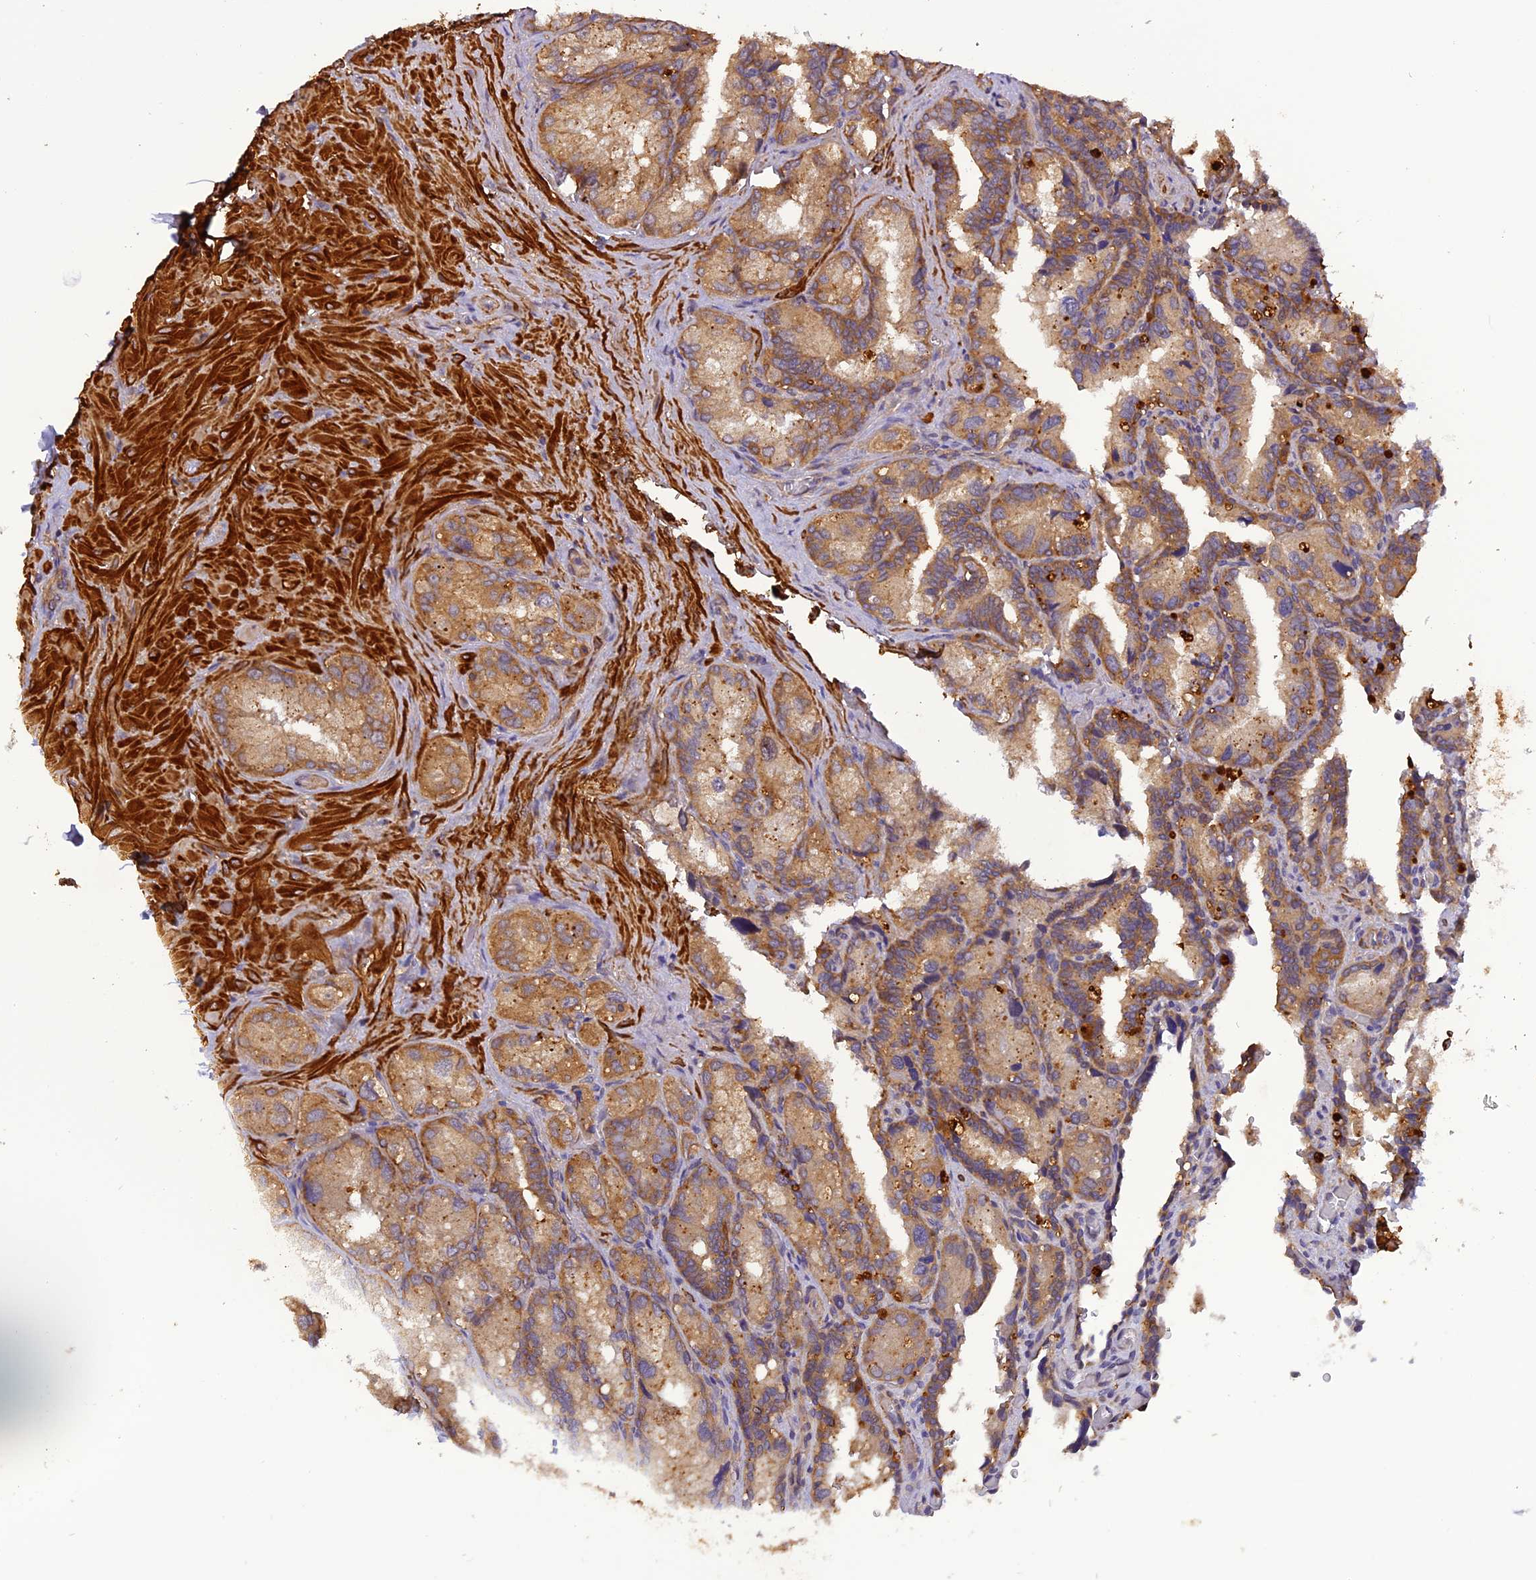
{"staining": {"intensity": "moderate", "quantity": ">75%", "location": "cytoplasmic/membranous"}, "tissue": "seminal vesicle", "cell_type": "Glandular cells", "image_type": "normal", "snomed": [{"axis": "morphology", "description": "Normal tissue, NOS"}, {"axis": "topography", "description": "Seminal veicle"}], "caption": "The immunohistochemical stain labels moderate cytoplasmic/membranous staining in glandular cells of benign seminal vesicle. (Brightfield microscopy of DAB IHC at high magnification).", "gene": "STOML1", "patient": {"sex": "male", "age": 62}}